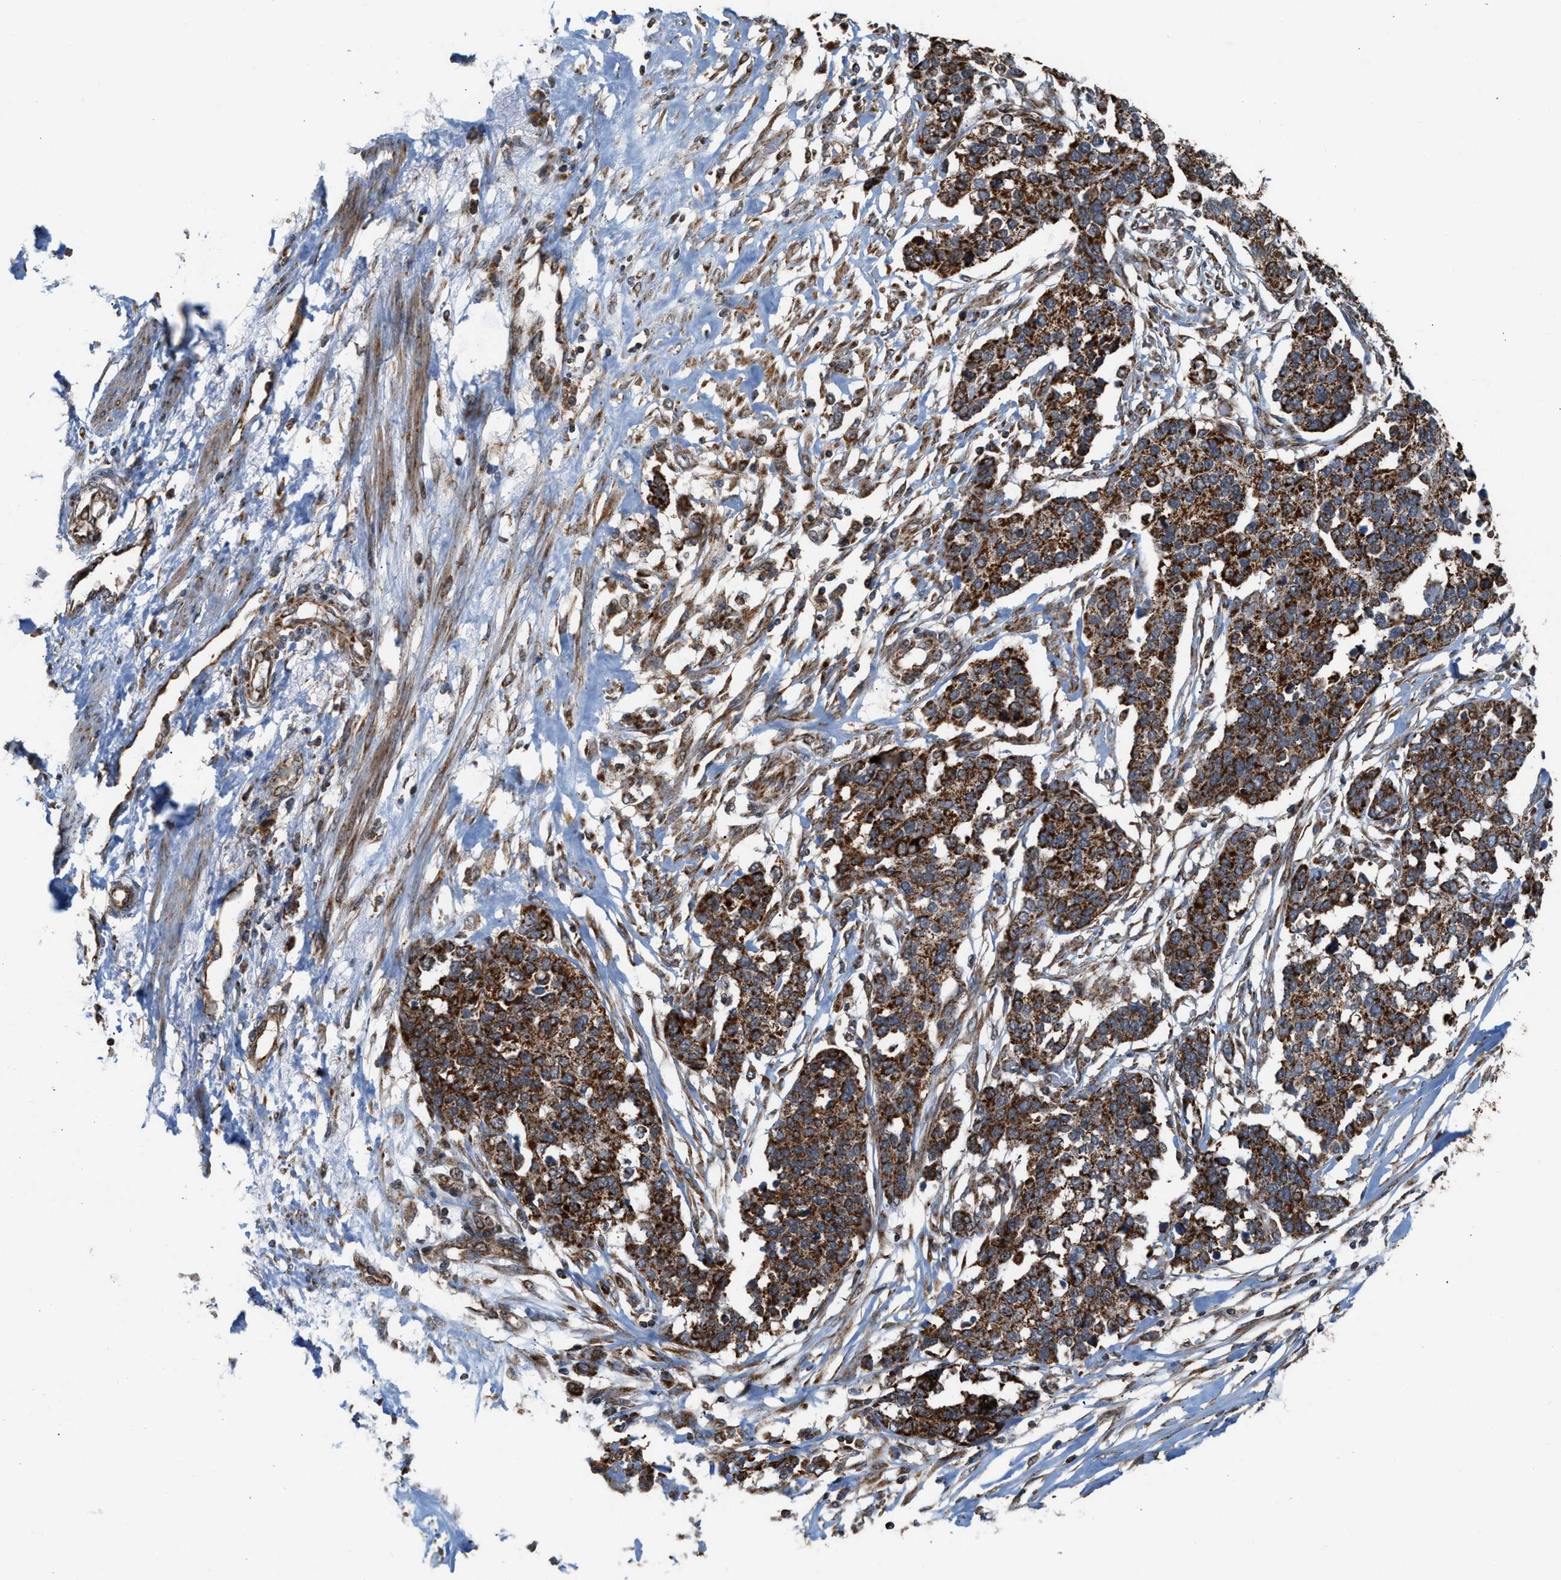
{"staining": {"intensity": "strong", "quantity": ">75%", "location": "cytoplasmic/membranous"}, "tissue": "ovarian cancer", "cell_type": "Tumor cells", "image_type": "cancer", "snomed": [{"axis": "morphology", "description": "Cystadenocarcinoma, serous, NOS"}, {"axis": "topography", "description": "Ovary"}], "caption": "An immunohistochemistry (IHC) histopathology image of neoplastic tissue is shown. Protein staining in brown highlights strong cytoplasmic/membranous positivity in ovarian cancer within tumor cells.", "gene": "SGSM2", "patient": {"sex": "female", "age": 44}}